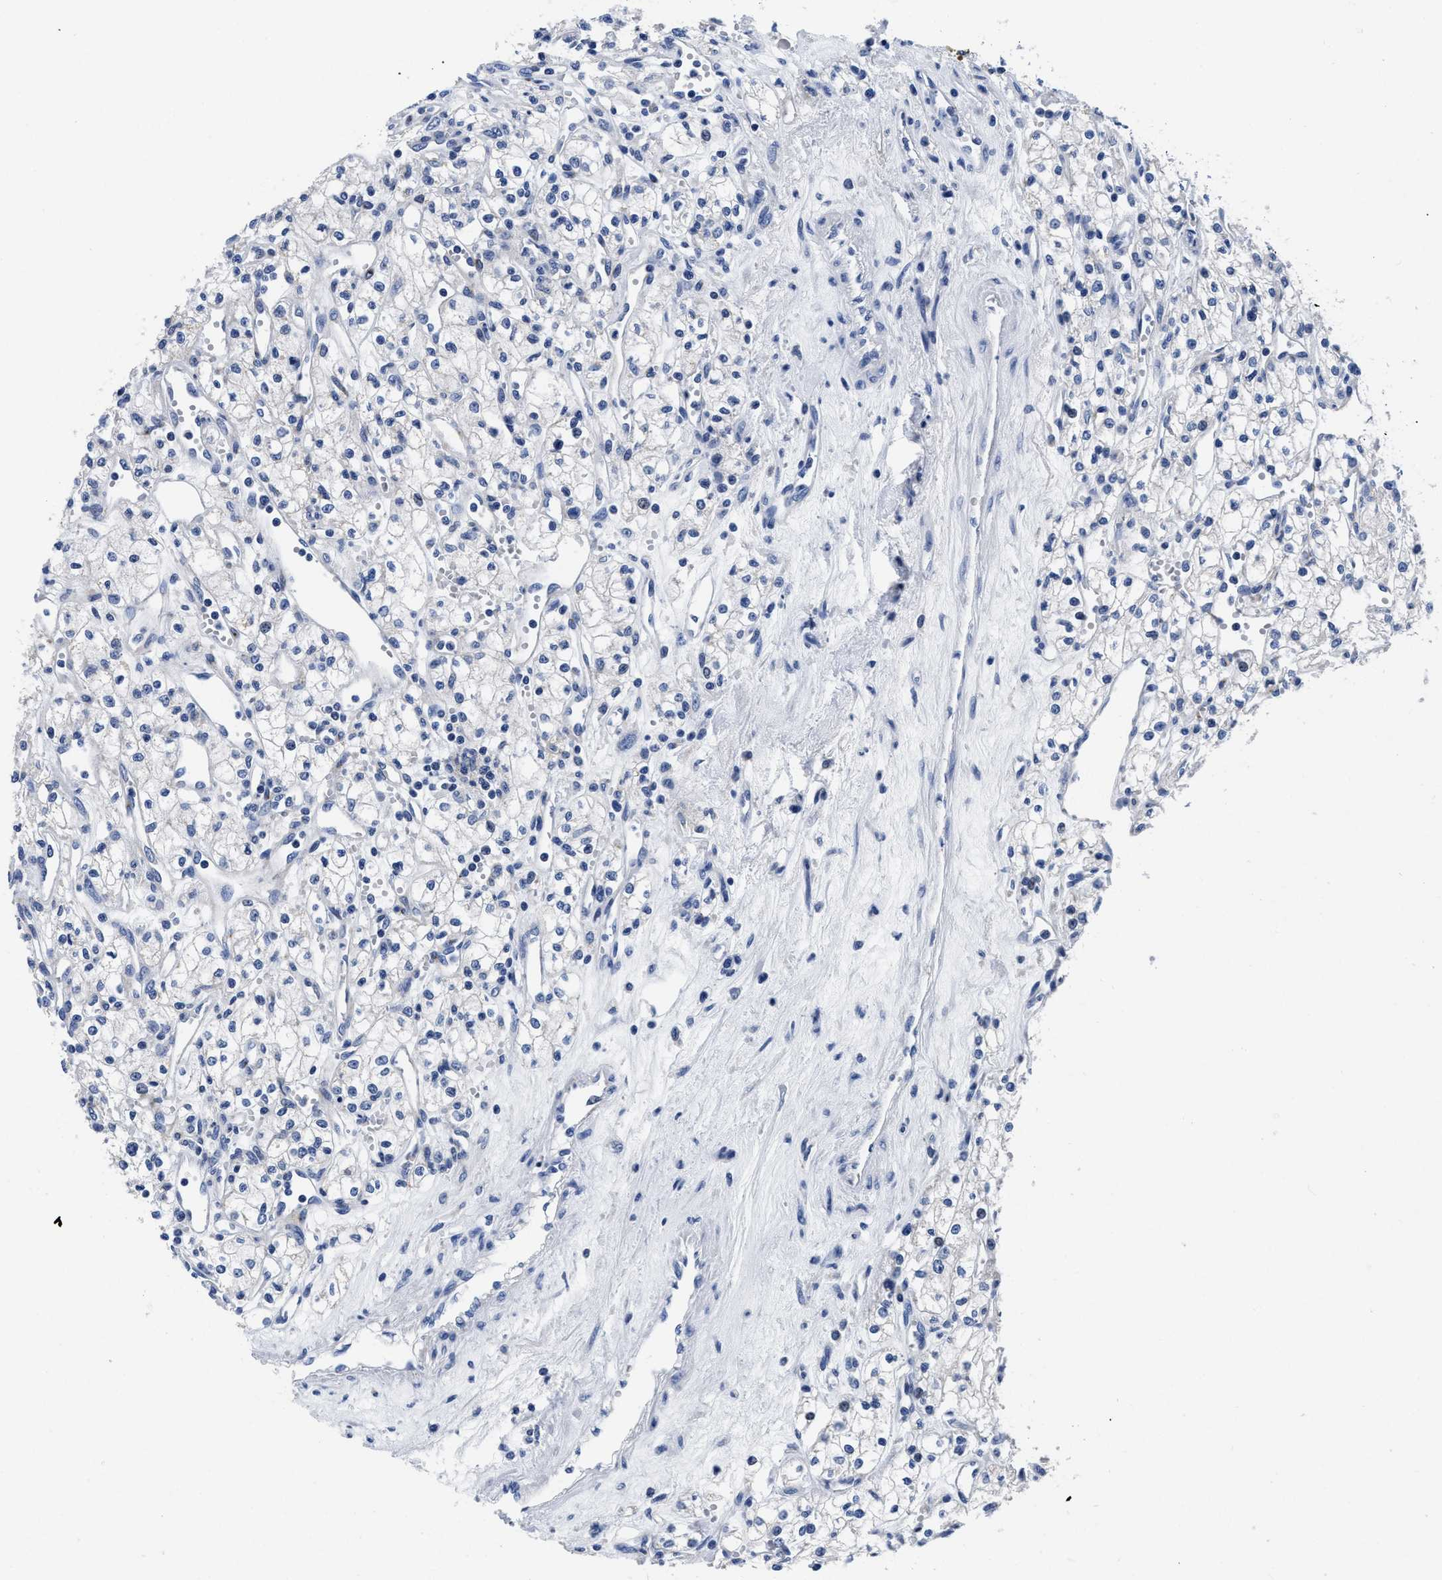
{"staining": {"intensity": "negative", "quantity": "none", "location": "none"}, "tissue": "renal cancer", "cell_type": "Tumor cells", "image_type": "cancer", "snomed": [{"axis": "morphology", "description": "Adenocarcinoma, NOS"}, {"axis": "topography", "description": "Kidney"}], "caption": "A micrograph of renal adenocarcinoma stained for a protein demonstrates no brown staining in tumor cells.", "gene": "SLC35F1", "patient": {"sex": "male", "age": 59}}